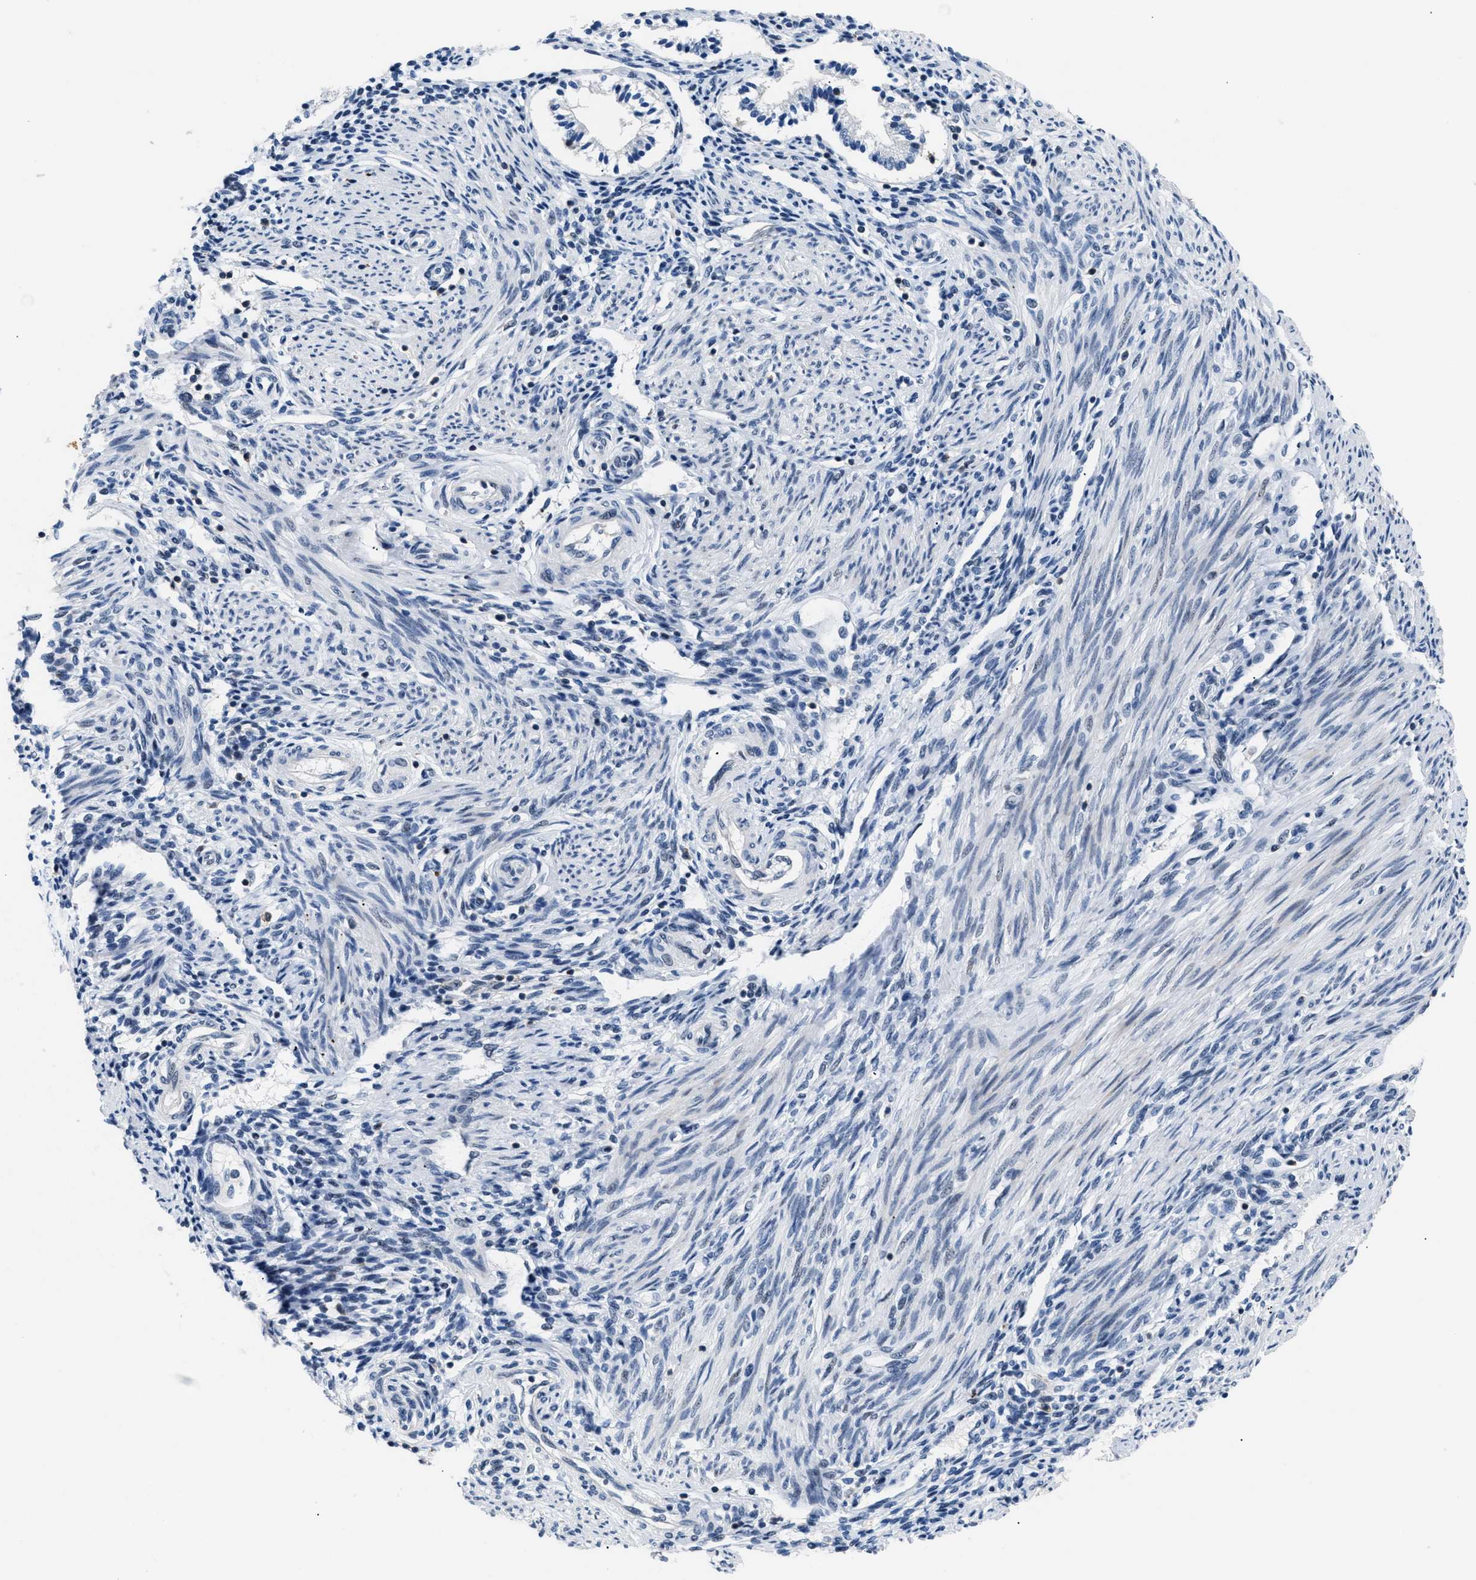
{"staining": {"intensity": "weak", "quantity": "<25%", "location": "nuclear"}, "tissue": "endometrium", "cell_type": "Cells in endometrial stroma", "image_type": "normal", "snomed": [{"axis": "morphology", "description": "Normal tissue, NOS"}, {"axis": "topography", "description": "Endometrium"}], "caption": "DAB (3,3'-diaminobenzidine) immunohistochemical staining of normal human endometrium shows no significant staining in cells in endometrial stroma. Brightfield microscopy of immunohistochemistry stained with DAB (3,3'-diaminobenzidine) (brown) and hematoxylin (blue), captured at high magnification.", "gene": "KCNC3", "patient": {"sex": "female", "age": 42}}